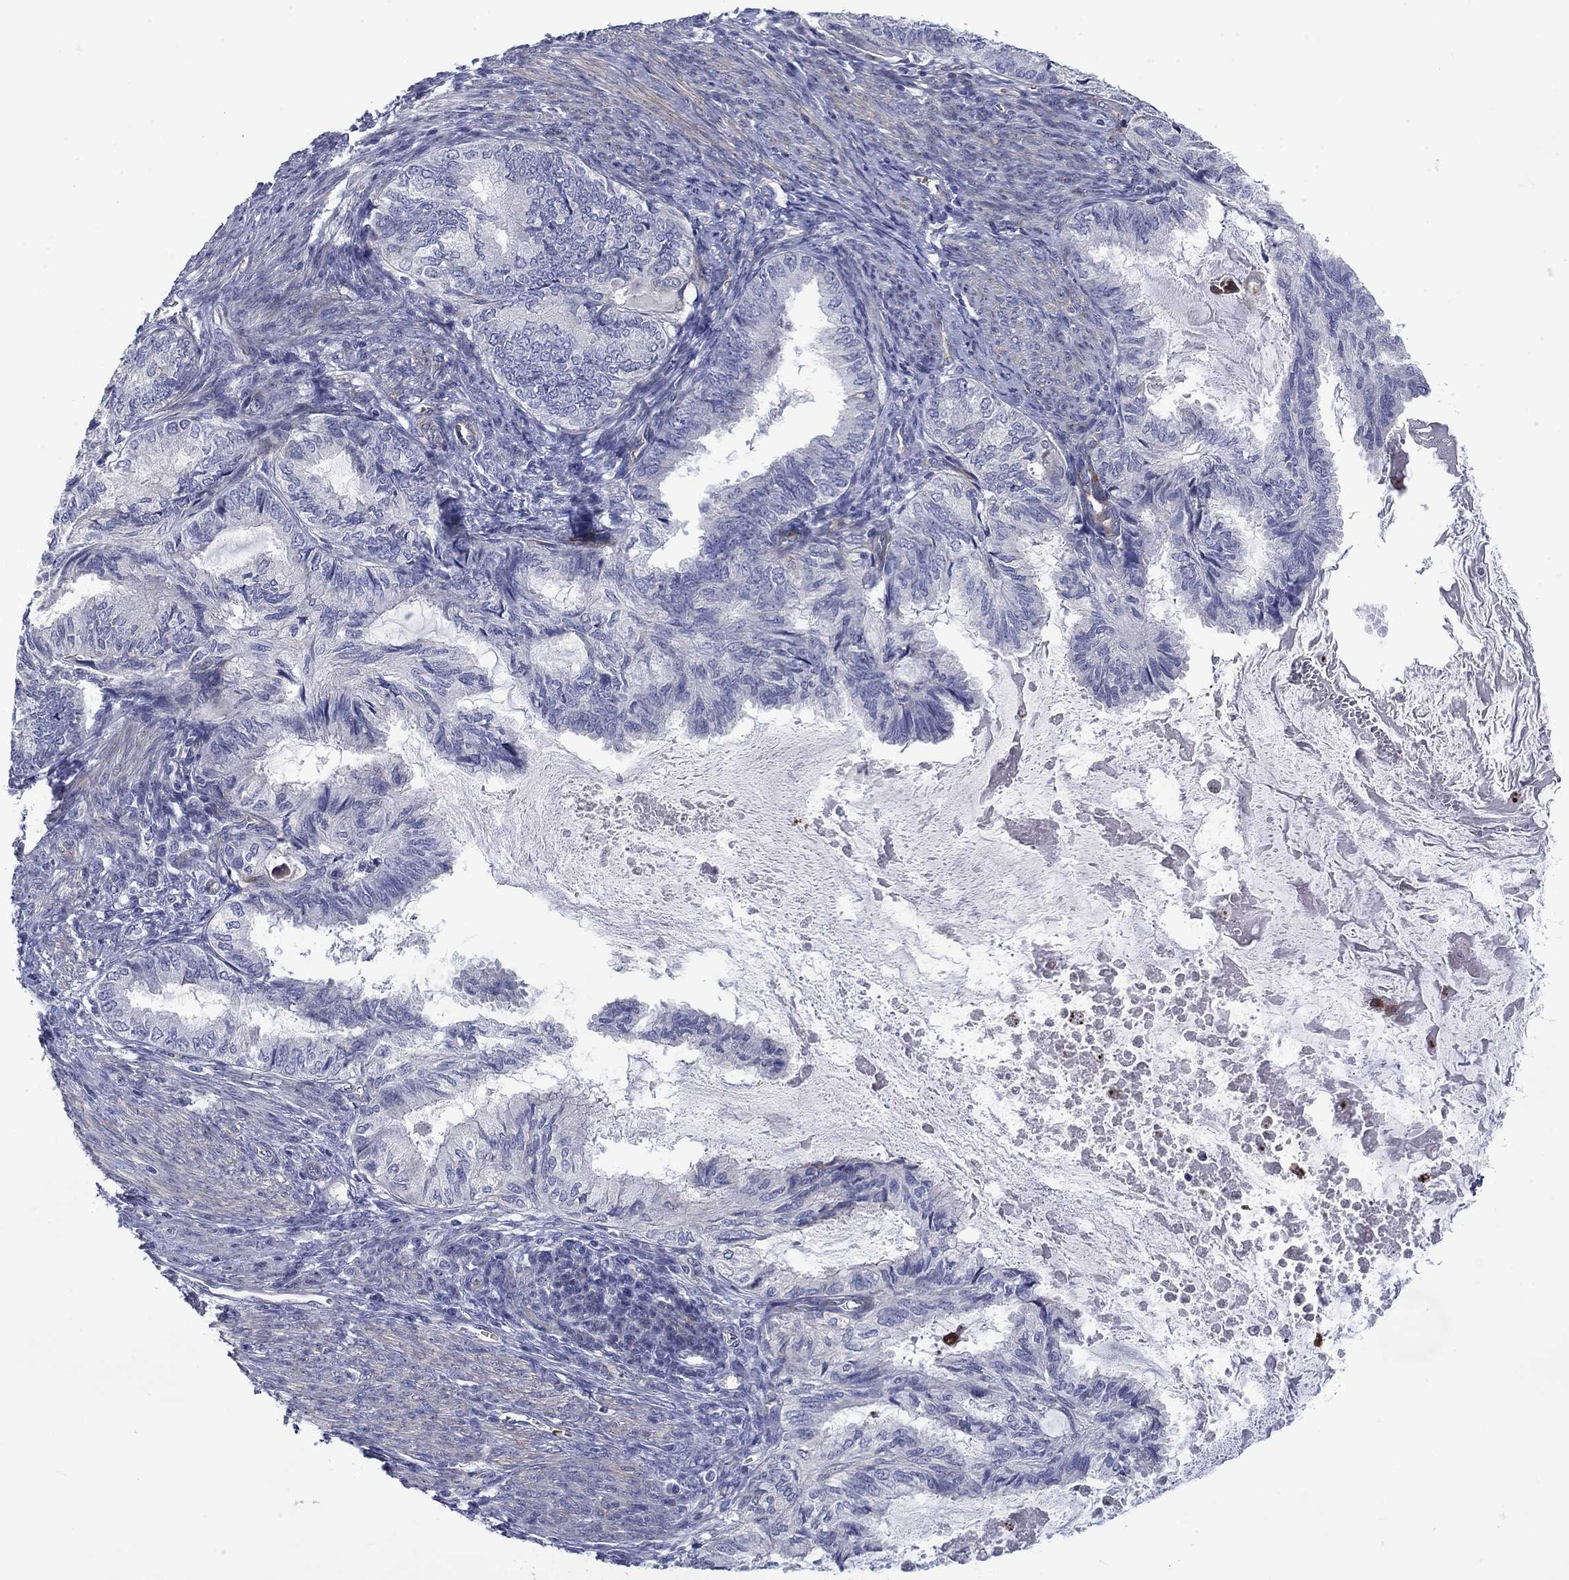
{"staining": {"intensity": "negative", "quantity": "none", "location": "none"}, "tissue": "endometrial cancer", "cell_type": "Tumor cells", "image_type": "cancer", "snomed": [{"axis": "morphology", "description": "Adenocarcinoma, NOS"}, {"axis": "topography", "description": "Endometrium"}], "caption": "This image is of endometrial cancer (adenocarcinoma) stained with IHC to label a protein in brown with the nuclei are counter-stained blue. There is no expression in tumor cells.", "gene": "FXR1", "patient": {"sex": "female", "age": 86}}